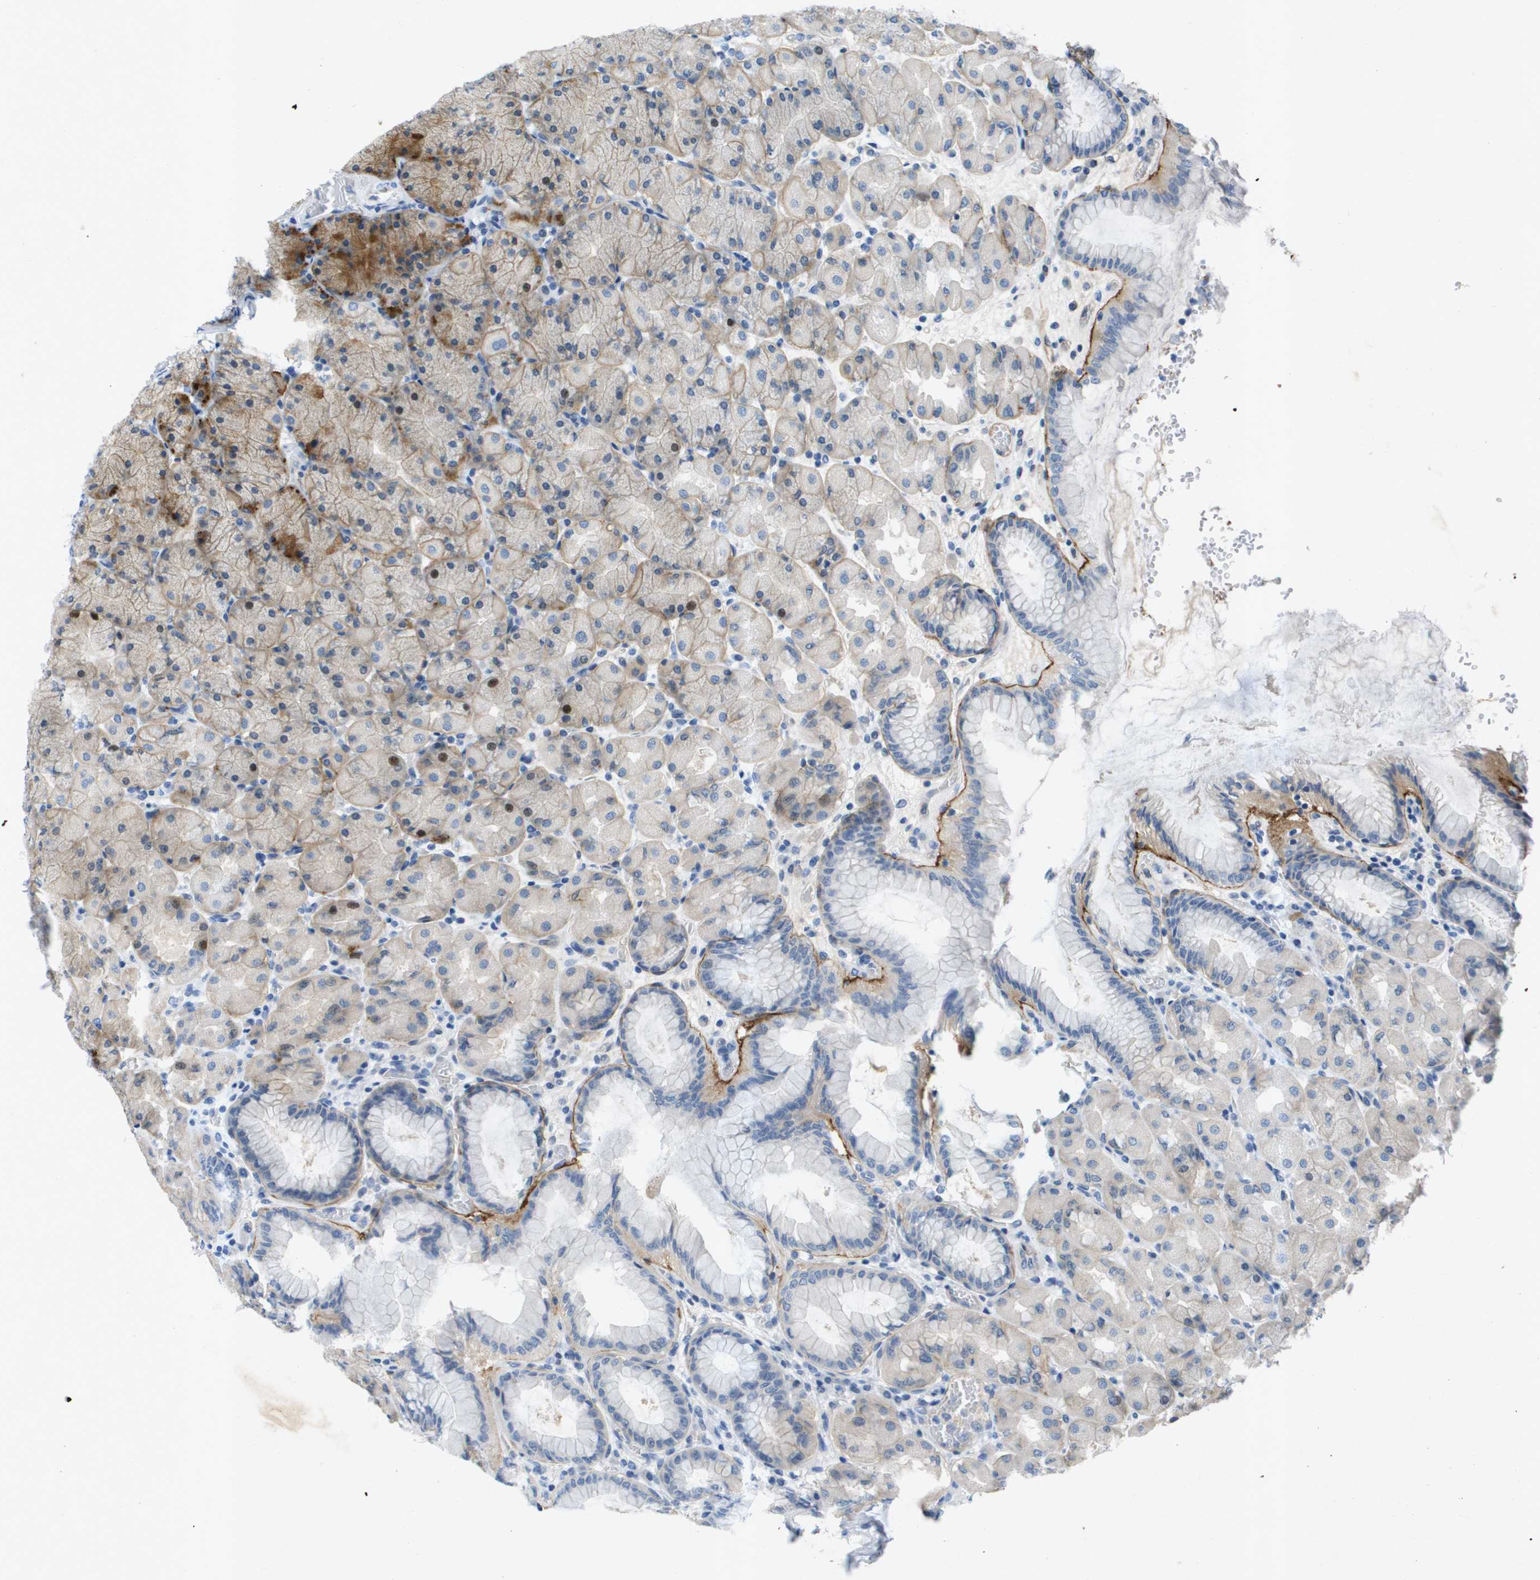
{"staining": {"intensity": "moderate", "quantity": "25%-75%", "location": "cytoplasmic/membranous"}, "tissue": "stomach", "cell_type": "Glandular cells", "image_type": "normal", "snomed": [{"axis": "morphology", "description": "Normal tissue, NOS"}, {"axis": "topography", "description": "Stomach, upper"}], "caption": "Approximately 25%-75% of glandular cells in unremarkable stomach reveal moderate cytoplasmic/membranous protein positivity as visualized by brown immunohistochemical staining.", "gene": "ITGA6", "patient": {"sex": "female", "age": 56}}